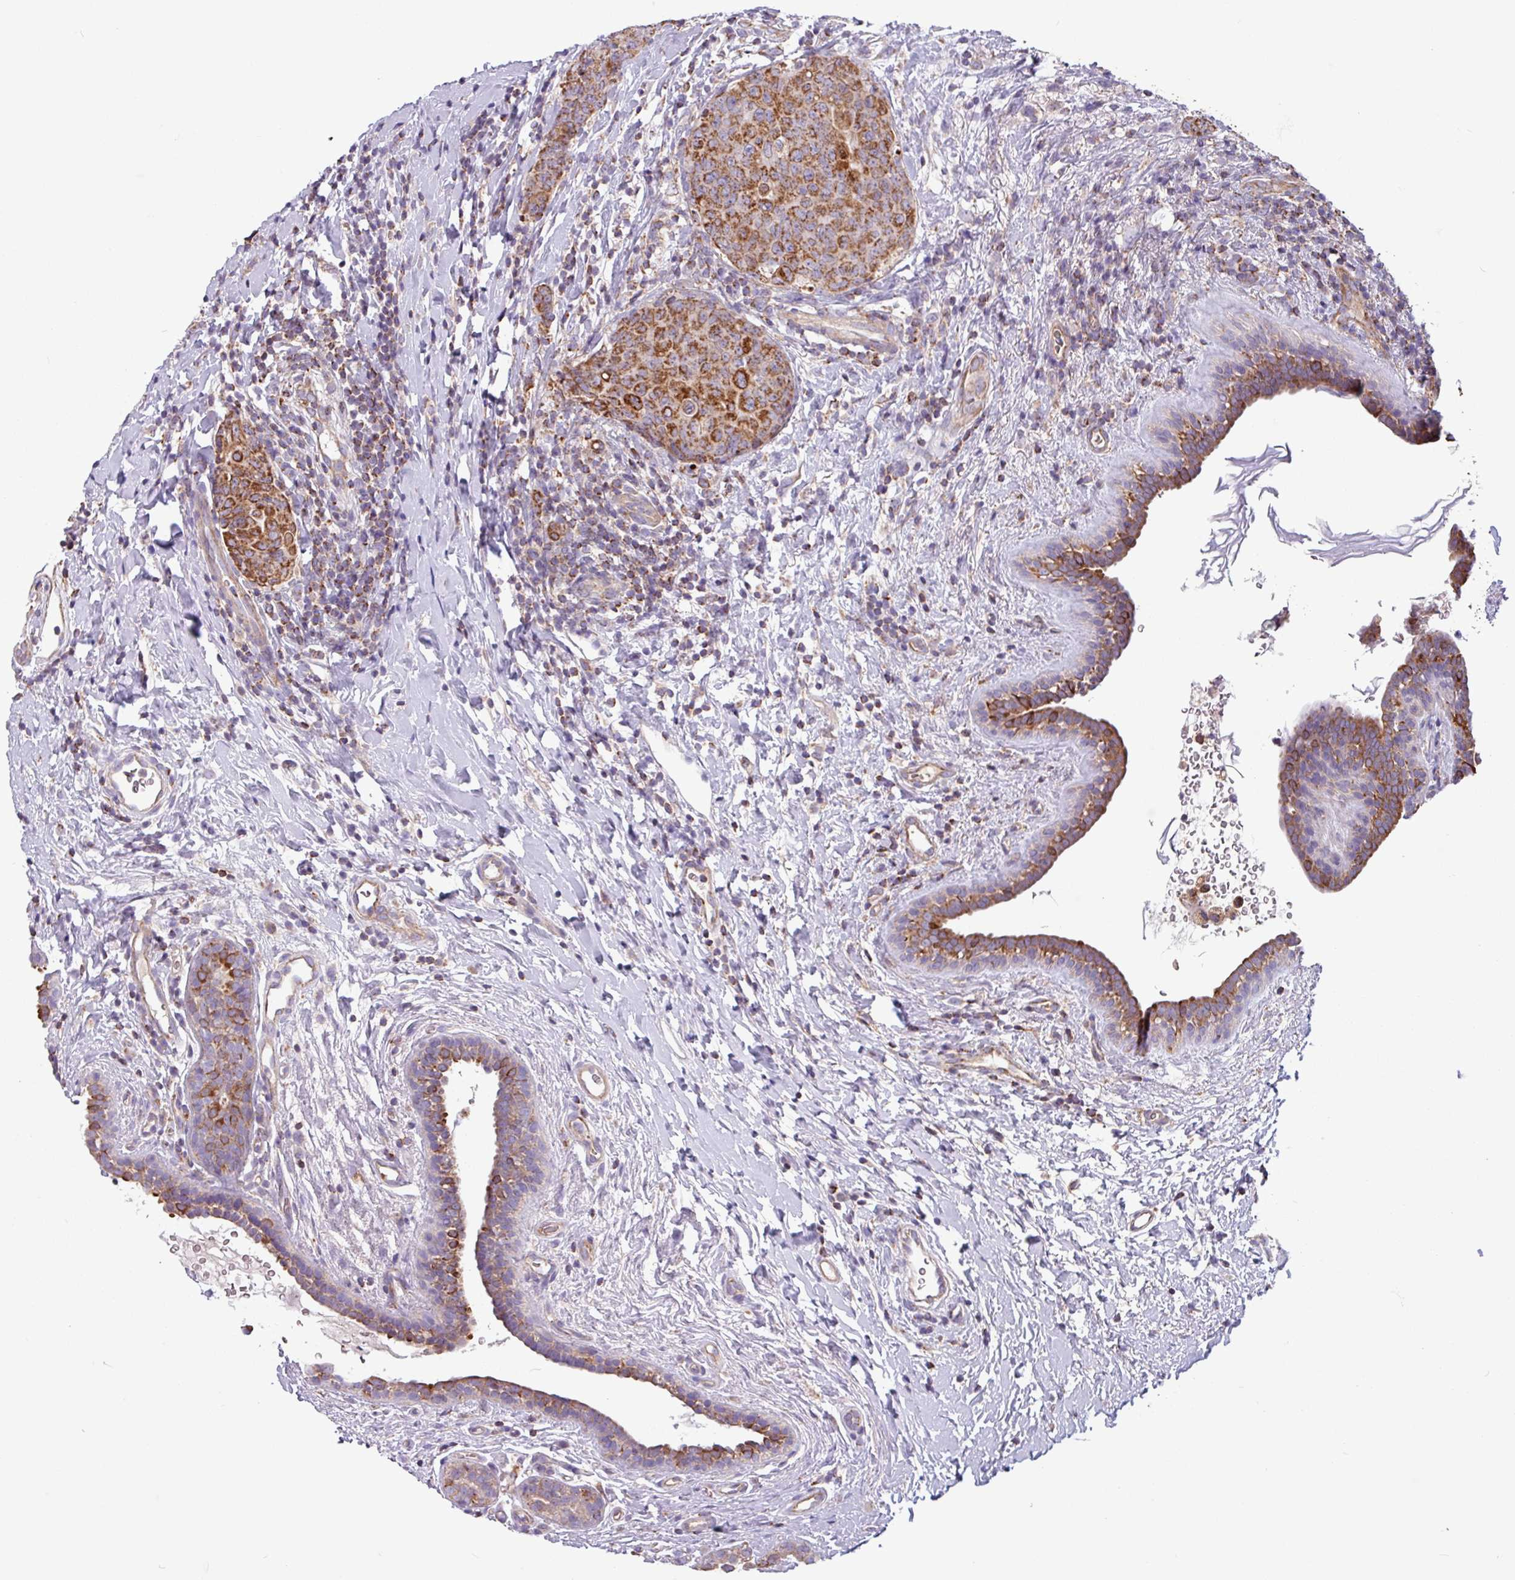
{"staining": {"intensity": "strong", "quantity": ">75%", "location": "cytoplasmic/membranous"}, "tissue": "breast cancer", "cell_type": "Tumor cells", "image_type": "cancer", "snomed": [{"axis": "morphology", "description": "Duct carcinoma"}, {"axis": "topography", "description": "Breast"}], "caption": "DAB immunohistochemical staining of human breast cancer shows strong cytoplasmic/membranous protein expression in about >75% of tumor cells.", "gene": "CAMK1", "patient": {"sex": "female", "age": 40}}